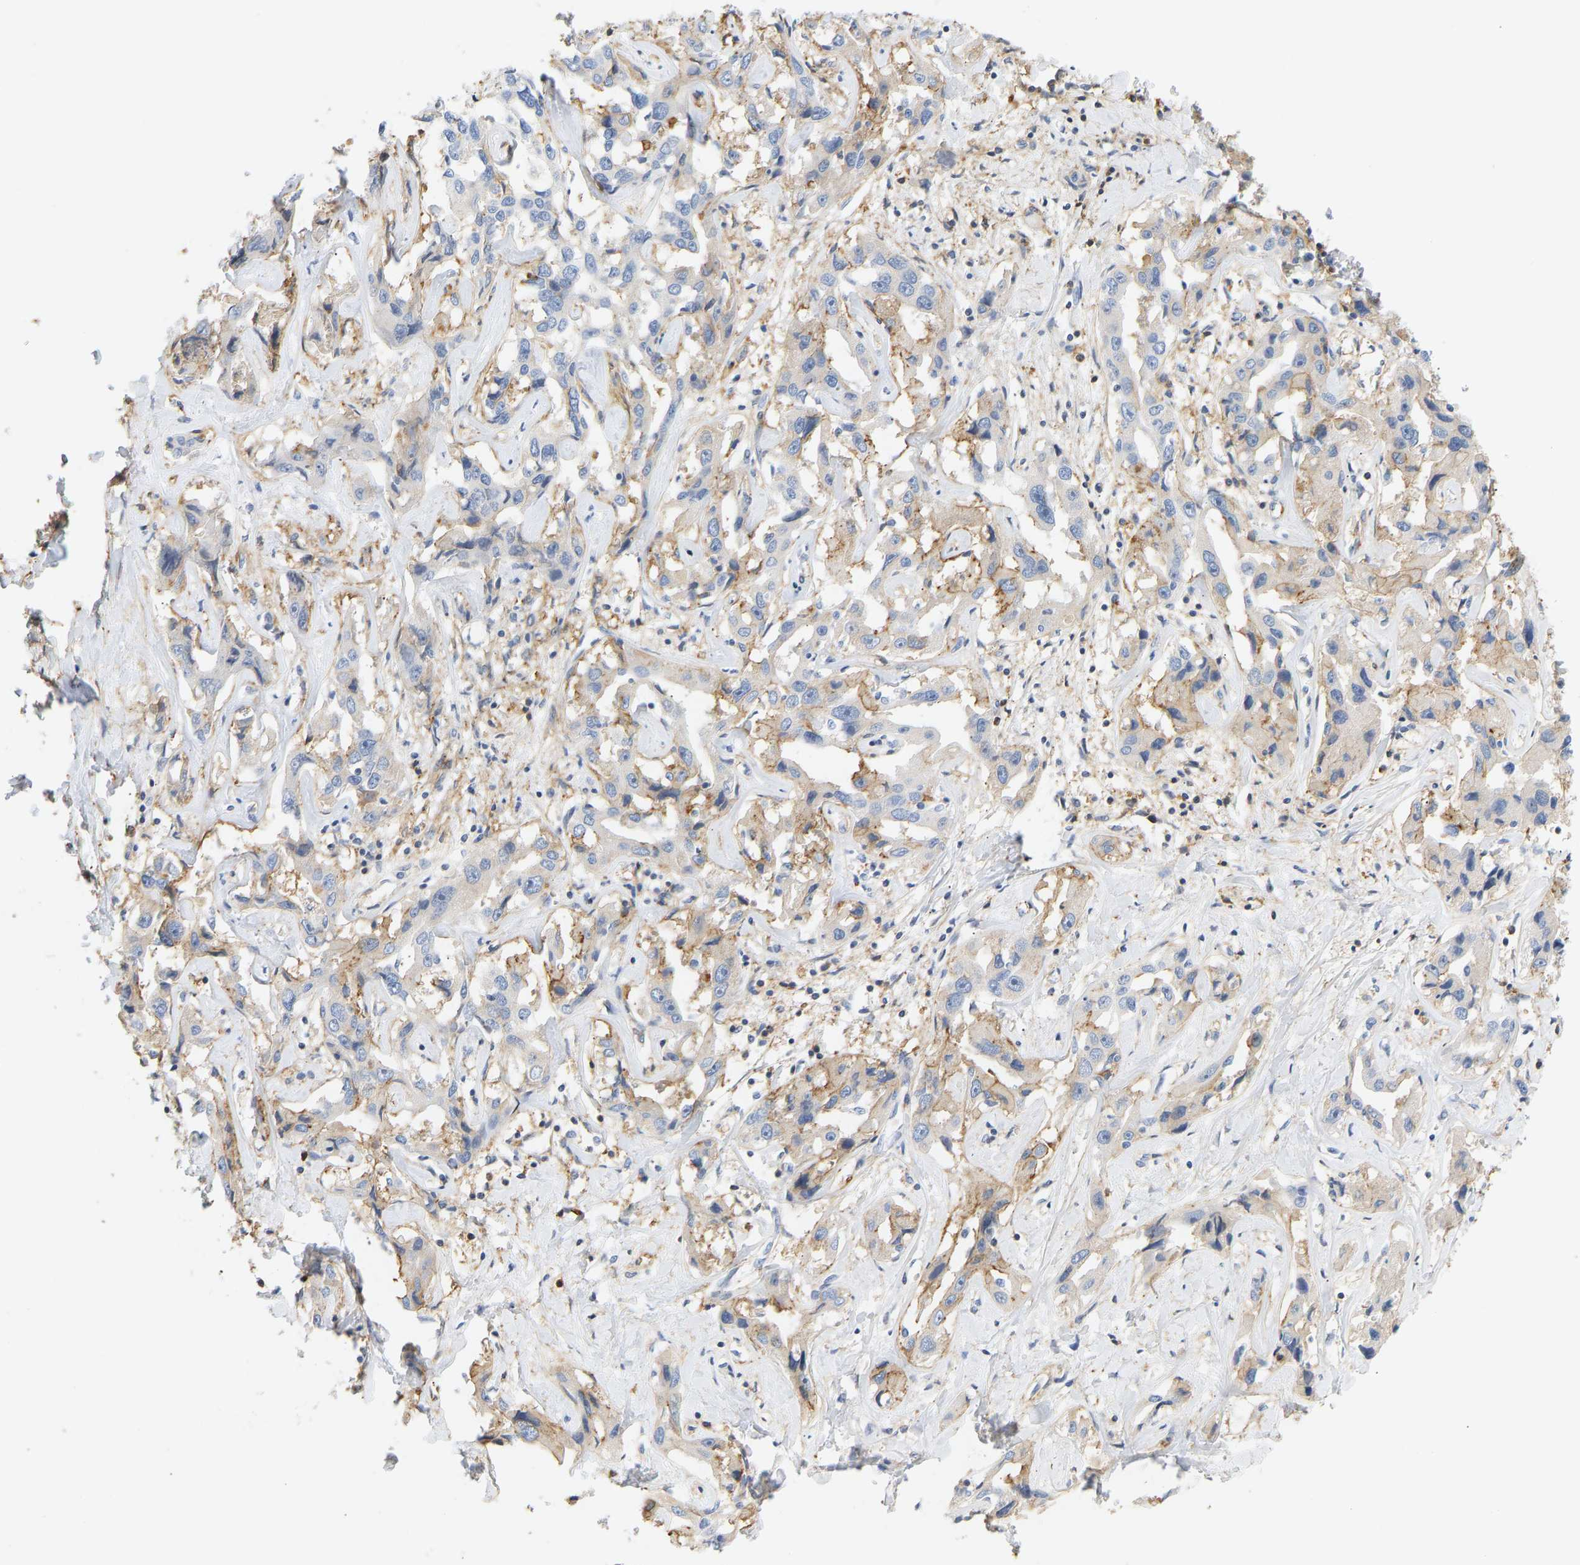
{"staining": {"intensity": "moderate", "quantity": "<25%", "location": "cytoplasmic/membranous"}, "tissue": "liver cancer", "cell_type": "Tumor cells", "image_type": "cancer", "snomed": [{"axis": "morphology", "description": "Cholangiocarcinoma"}, {"axis": "topography", "description": "Liver"}], "caption": "Immunohistochemical staining of cholangiocarcinoma (liver) reveals moderate cytoplasmic/membranous protein staining in about <25% of tumor cells.", "gene": "BVES", "patient": {"sex": "male", "age": 59}}